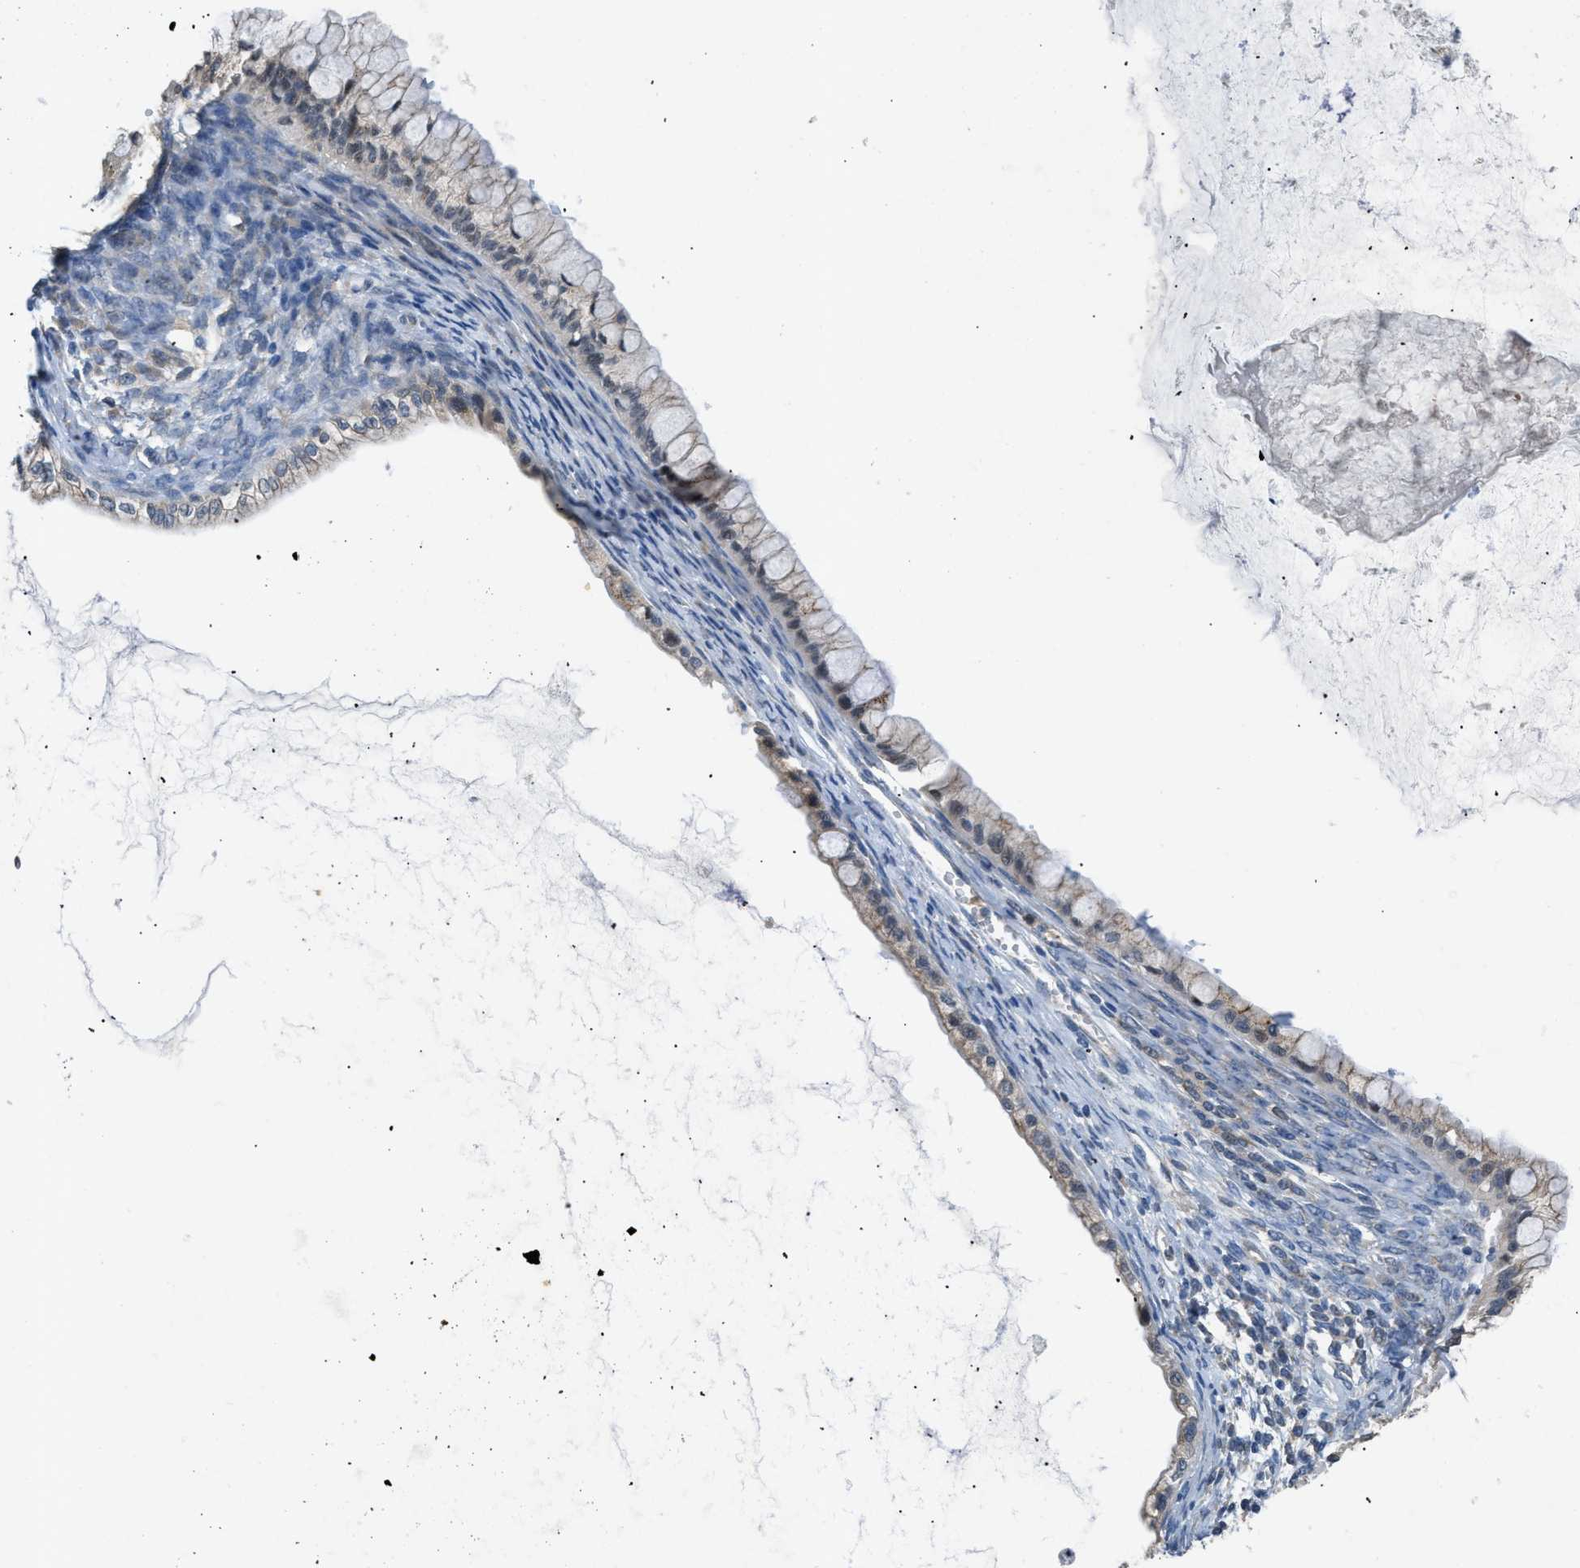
{"staining": {"intensity": "weak", "quantity": "<25%", "location": "cytoplasmic/membranous"}, "tissue": "ovarian cancer", "cell_type": "Tumor cells", "image_type": "cancer", "snomed": [{"axis": "morphology", "description": "Cystadenocarcinoma, mucinous, NOS"}, {"axis": "topography", "description": "Ovary"}], "caption": "This is an immunohistochemistry (IHC) image of ovarian cancer. There is no staining in tumor cells.", "gene": "TOMM34", "patient": {"sex": "female", "age": 57}}